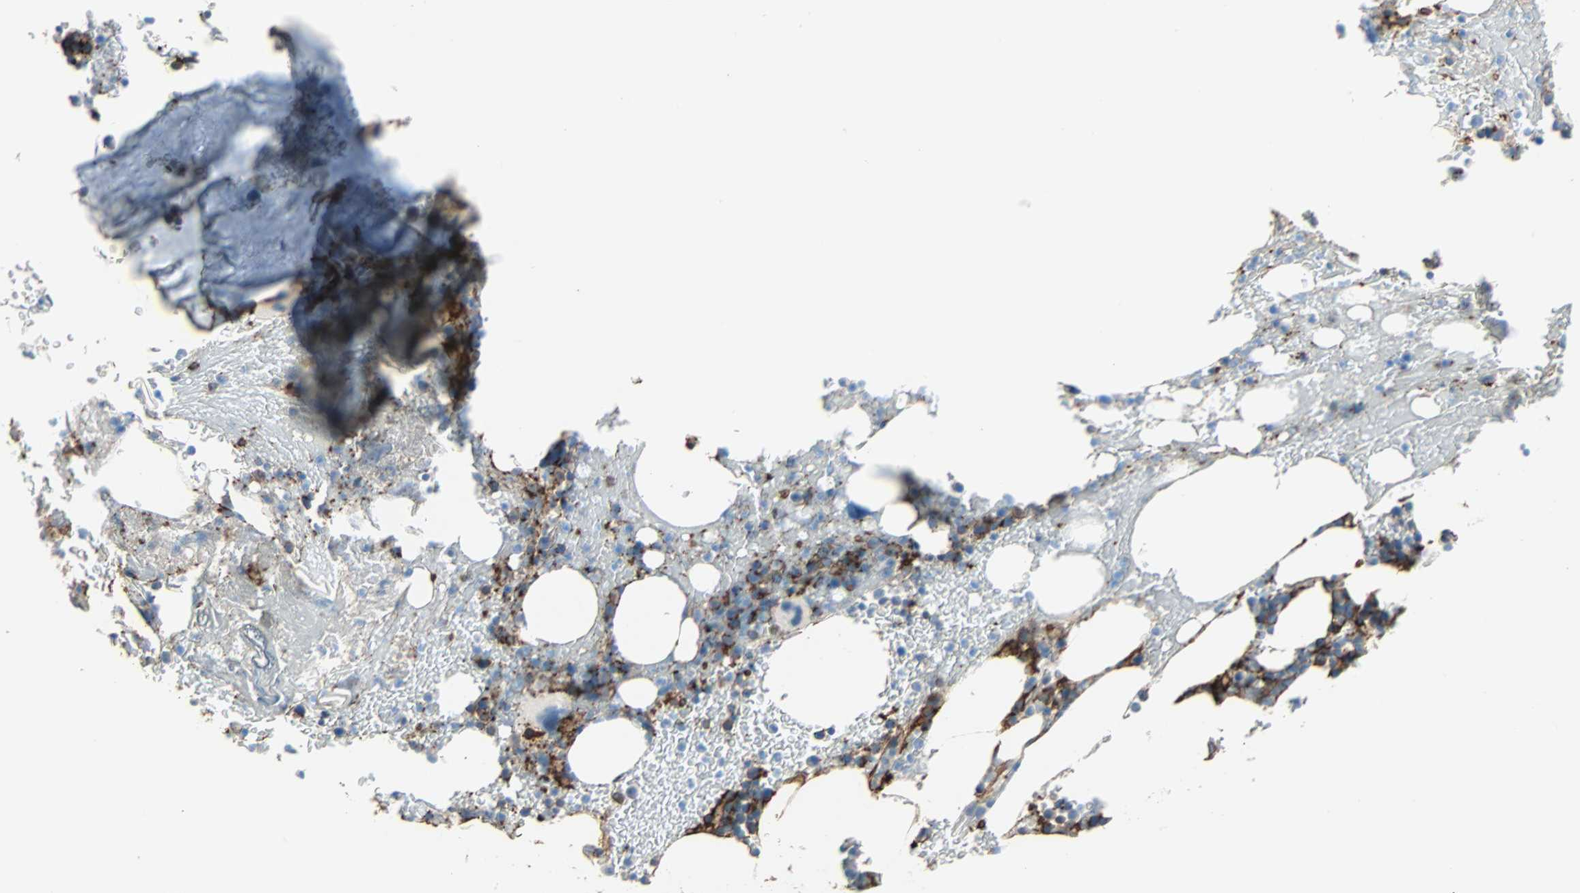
{"staining": {"intensity": "strong", "quantity": "25%-75%", "location": "cytoplasmic/membranous"}, "tissue": "bone marrow", "cell_type": "Hematopoietic cells", "image_type": "normal", "snomed": [{"axis": "morphology", "description": "Normal tissue, NOS"}, {"axis": "topography", "description": "Bone marrow"}], "caption": "IHC (DAB (3,3'-diaminobenzidine)) staining of unremarkable human bone marrow shows strong cytoplasmic/membranous protein positivity in about 25%-75% of hematopoietic cells. (DAB IHC, brown staining for protein, blue staining for nuclei).", "gene": "EPB41L2", "patient": {"sex": "female", "age": 73}}